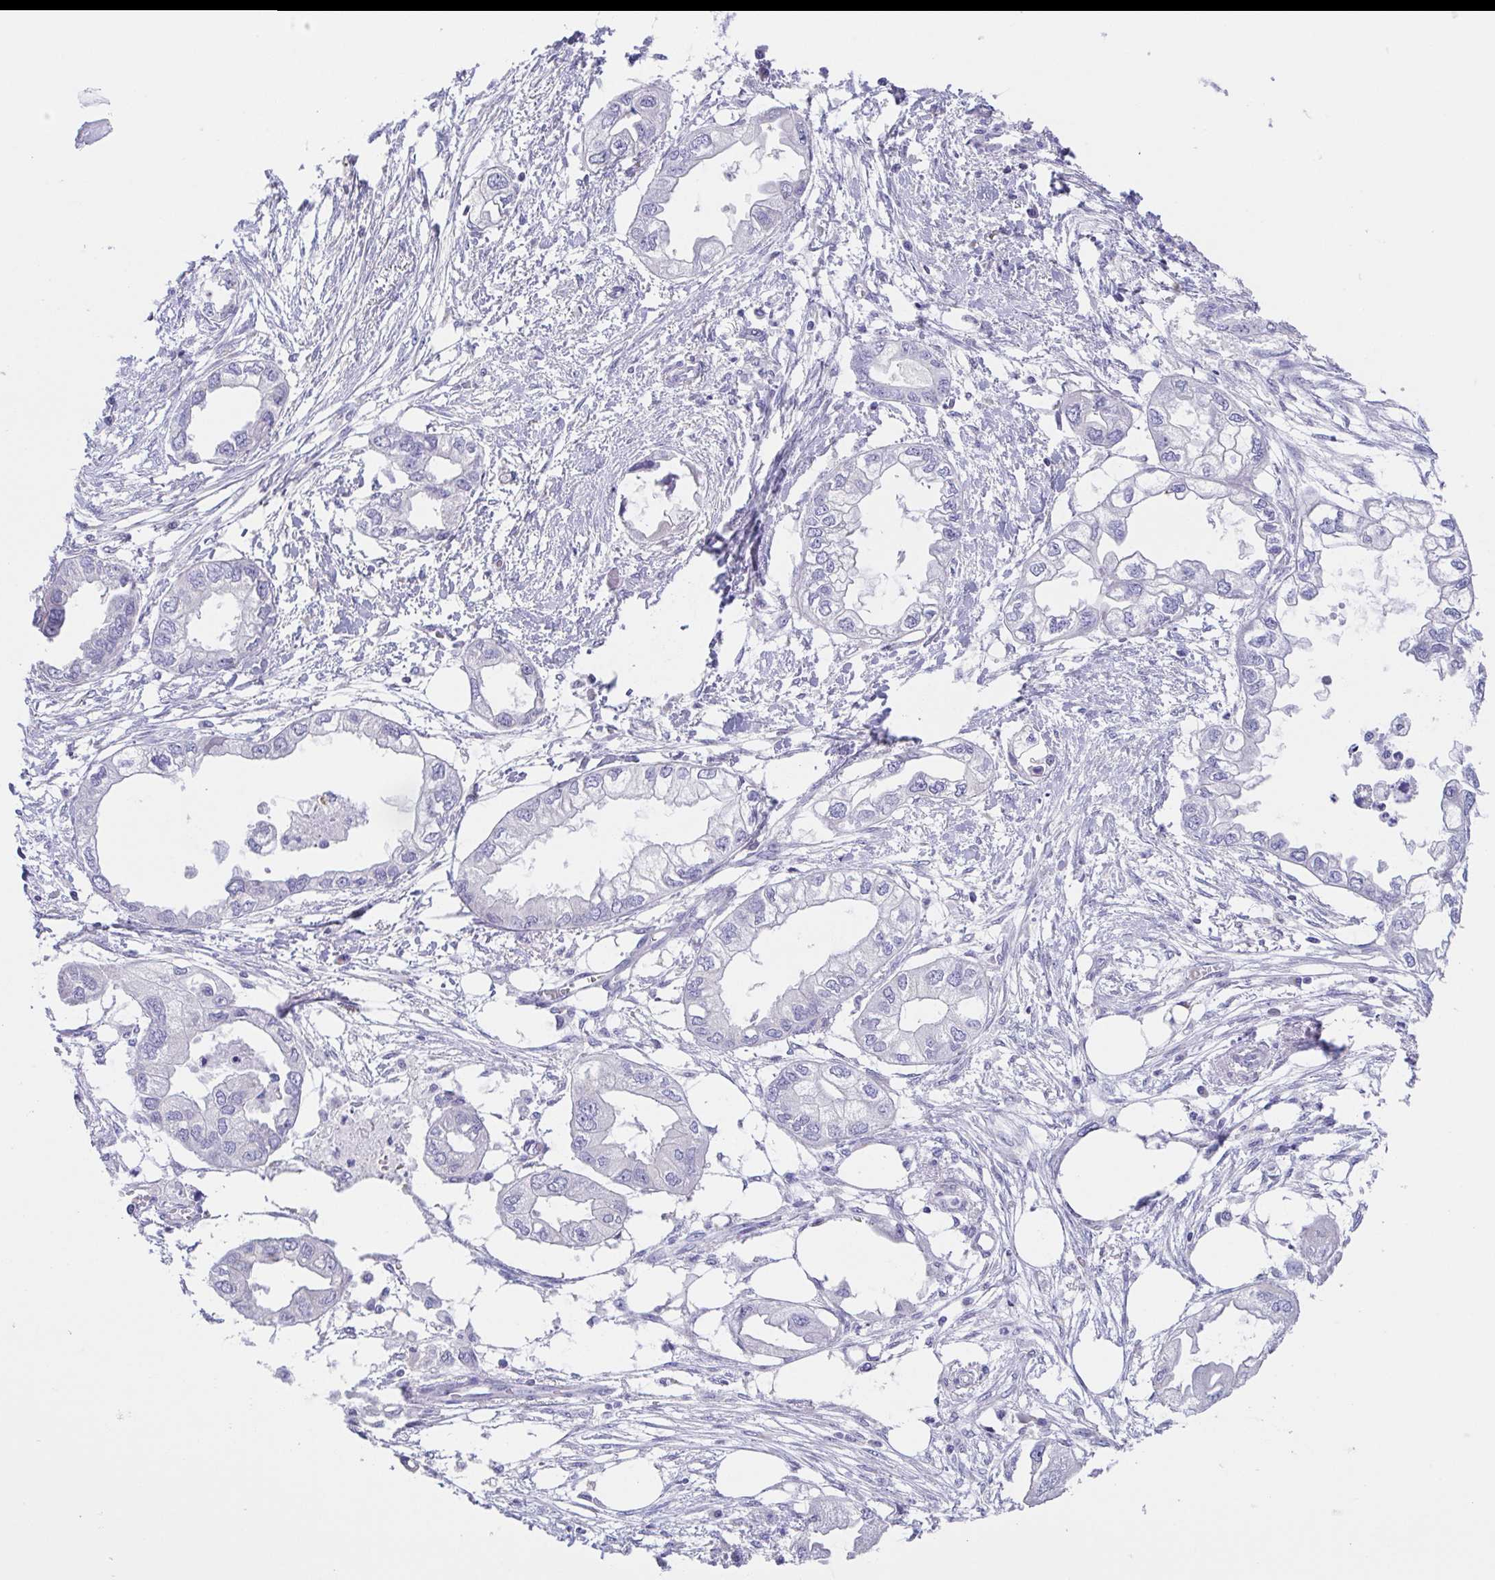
{"staining": {"intensity": "negative", "quantity": "none", "location": "none"}, "tissue": "endometrial cancer", "cell_type": "Tumor cells", "image_type": "cancer", "snomed": [{"axis": "morphology", "description": "Adenocarcinoma, NOS"}, {"axis": "morphology", "description": "Adenocarcinoma, metastatic, NOS"}, {"axis": "topography", "description": "Adipose tissue"}, {"axis": "topography", "description": "Endometrium"}], "caption": "A histopathology image of human endometrial metastatic adenocarcinoma is negative for staining in tumor cells.", "gene": "SCG3", "patient": {"sex": "female", "age": 67}}